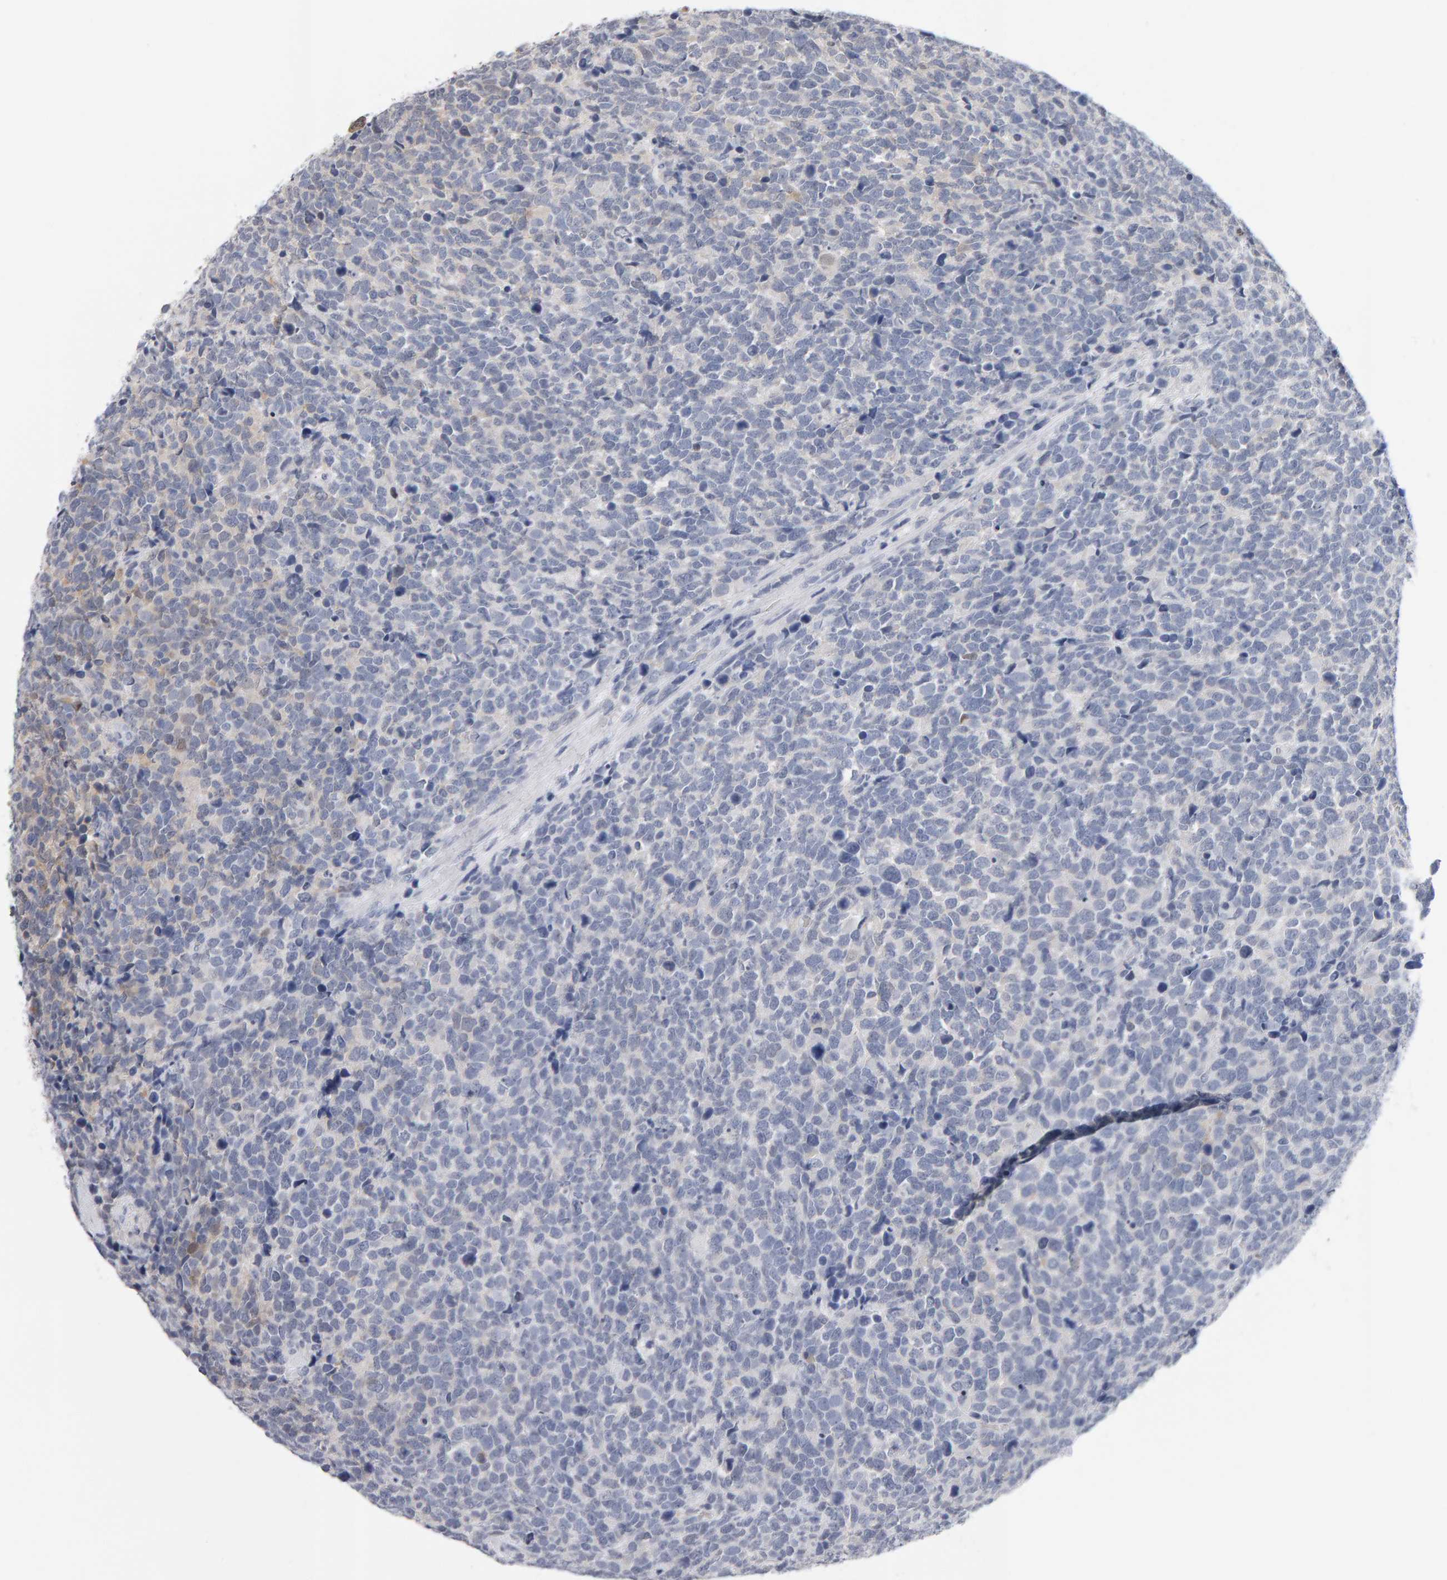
{"staining": {"intensity": "negative", "quantity": "none", "location": "none"}, "tissue": "urothelial cancer", "cell_type": "Tumor cells", "image_type": "cancer", "snomed": [{"axis": "morphology", "description": "Urothelial carcinoma, High grade"}, {"axis": "topography", "description": "Urinary bladder"}], "caption": "An IHC image of urothelial cancer is shown. There is no staining in tumor cells of urothelial cancer. (DAB (3,3'-diaminobenzidine) IHC, high magnification).", "gene": "CTH", "patient": {"sex": "female", "age": 82}}